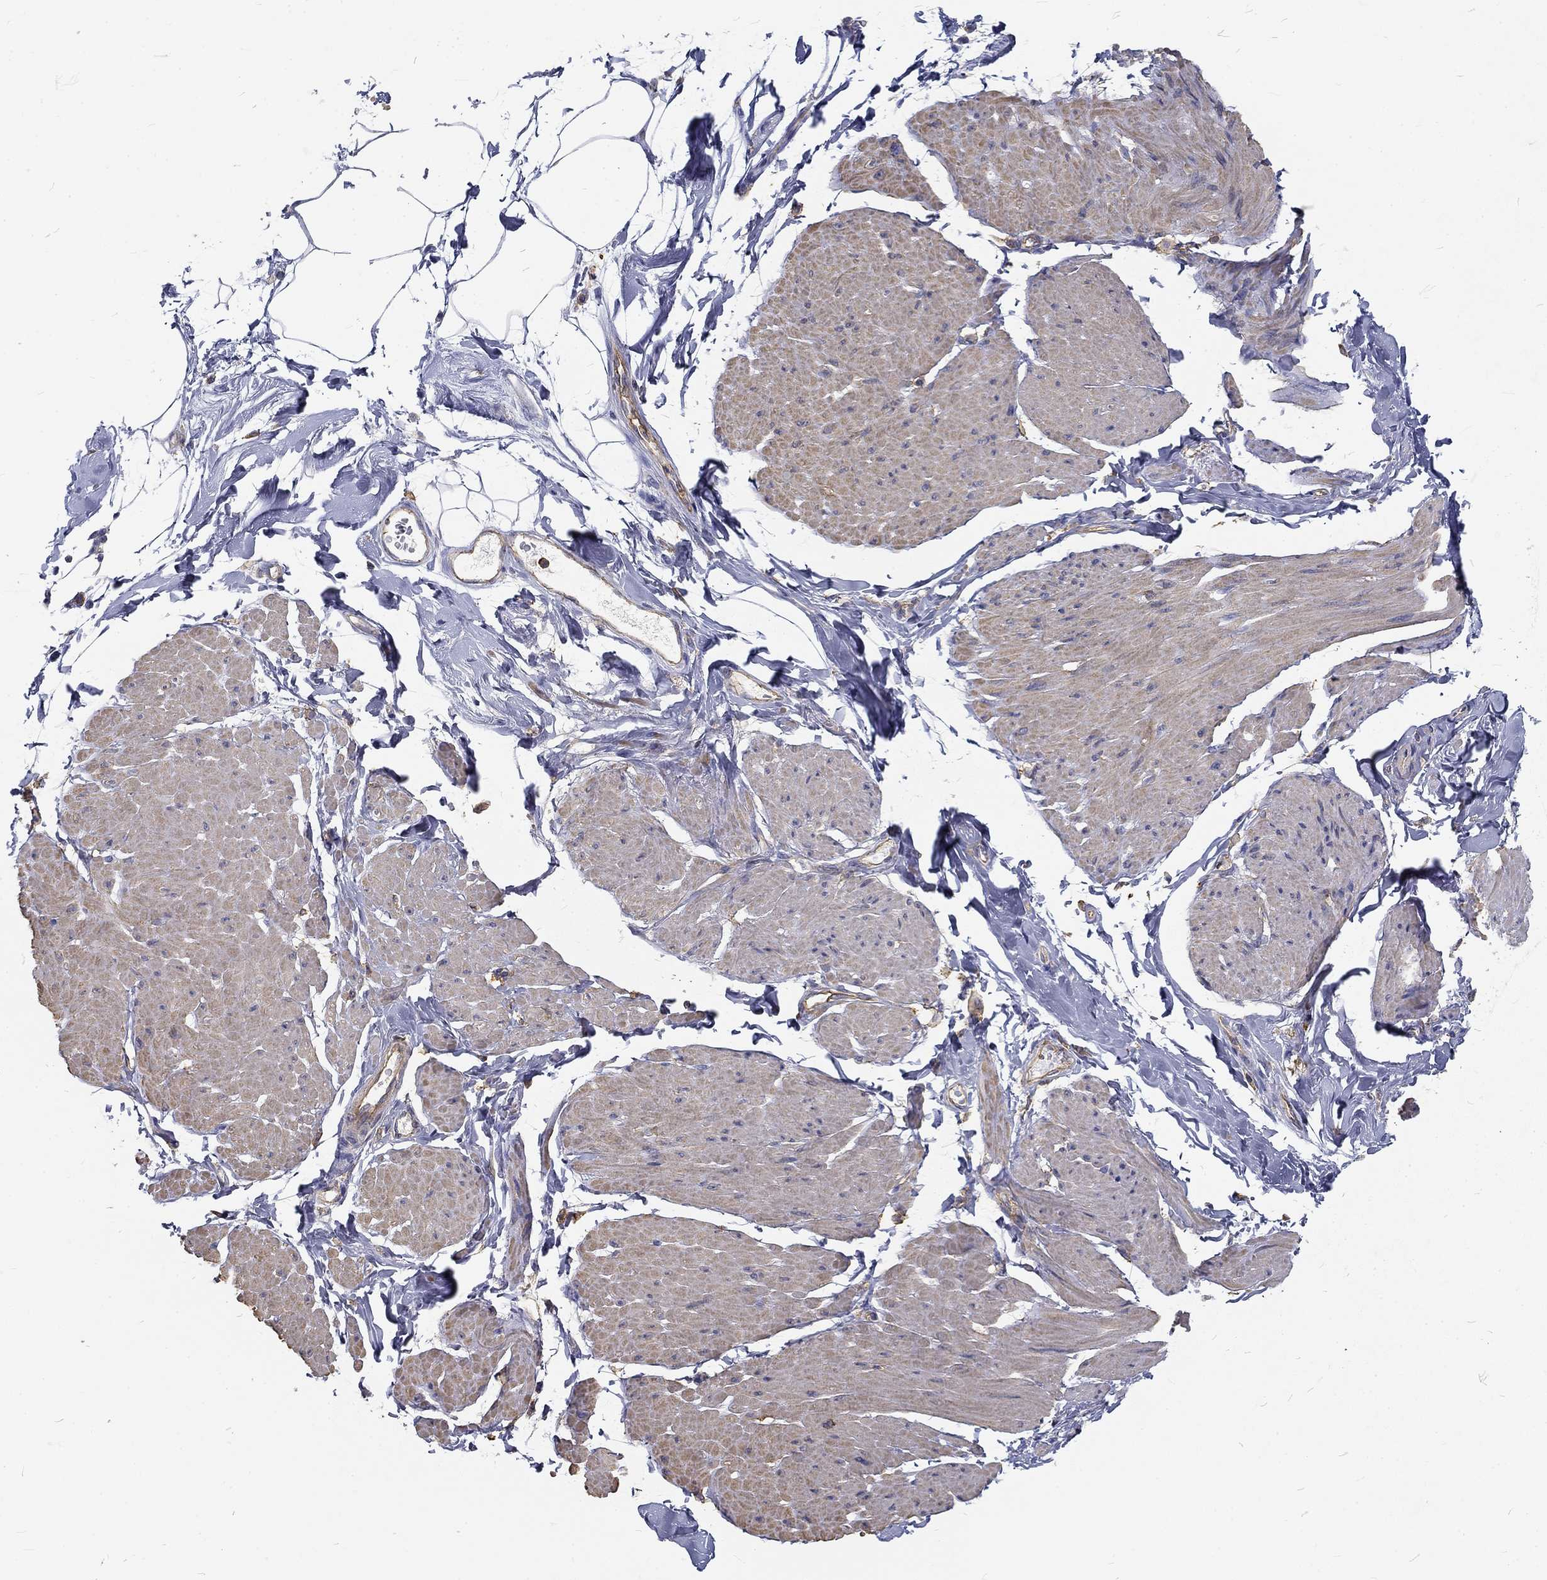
{"staining": {"intensity": "weak", "quantity": ">75%", "location": "cytoplasmic/membranous"}, "tissue": "smooth muscle", "cell_type": "Smooth muscle cells", "image_type": "normal", "snomed": [{"axis": "morphology", "description": "Normal tissue, NOS"}, {"axis": "topography", "description": "Adipose tissue"}, {"axis": "topography", "description": "Smooth muscle"}, {"axis": "topography", "description": "Peripheral nerve tissue"}], "caption": "A low amount of weak cytoplasmic/membranous staining is seen in approximately >75% of smooth muscle cells in normal smooth muscle.", "gene": "MTMR11", "patient": {"sex": "male", "age": 83}}